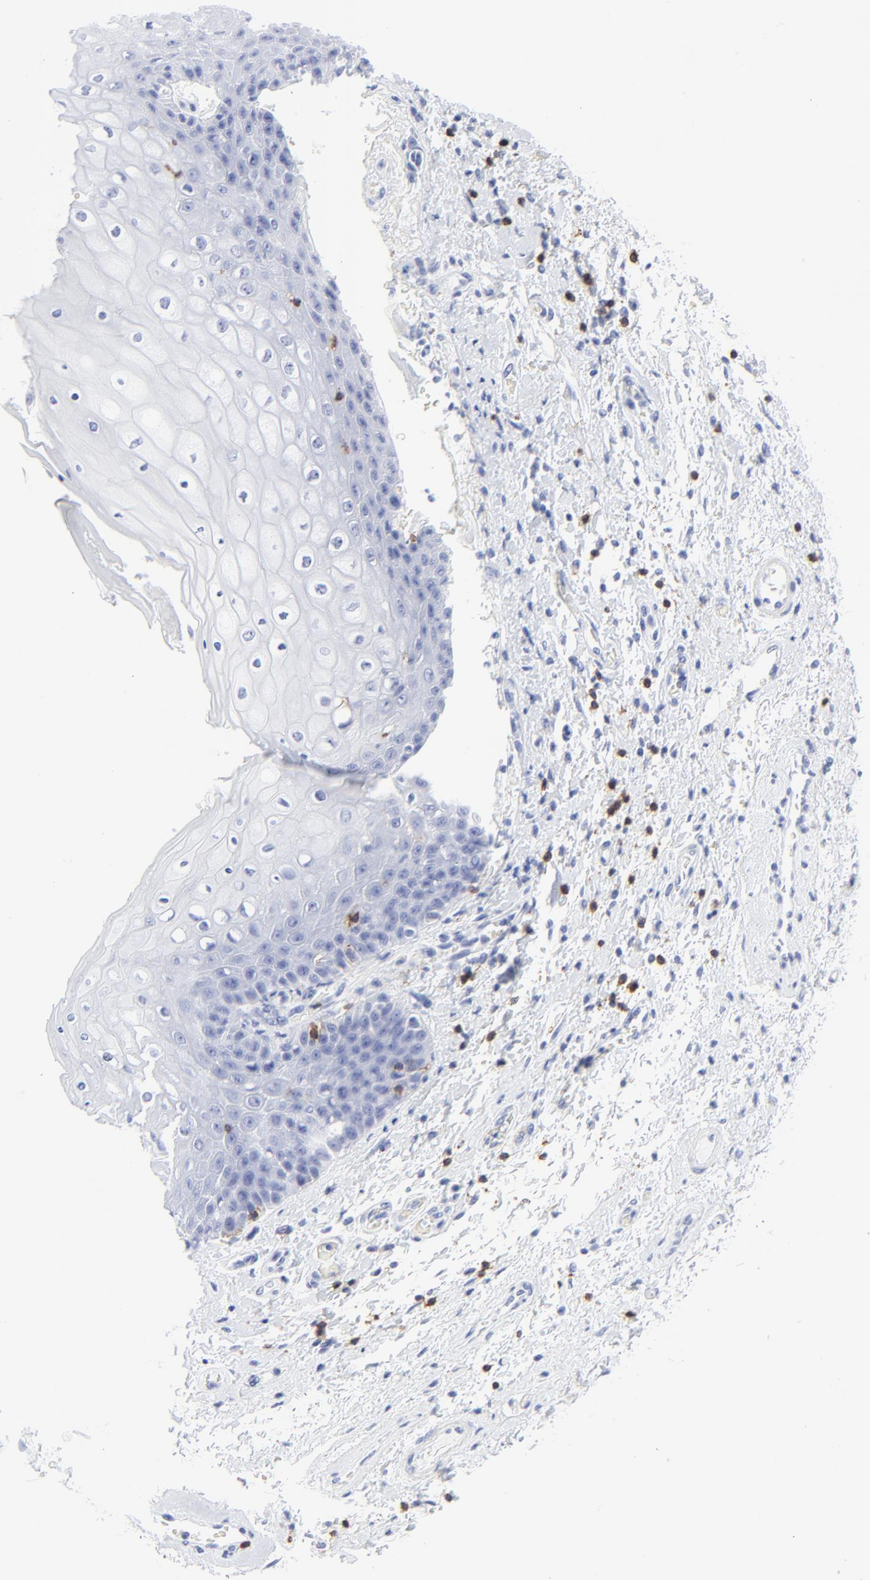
{"staining": {"intensity": "negative", "quantity": "none", "location": "none"}, "tissue": "skin", "cell_type": "Epidermal cells", "image_type": "normal", "snomed": [{"axis": "morphology", "description": "Normal tissue, NOS"}, {"axis": "topography", "description": "Anal"}], "caption": "Skin was stained to show a protein in brown. There is no significant expression in epidermal cells. (Immunohistochemistry (ihc), brightfield microscopy, high magnification).", "gene": "LCK", "patient": {"sex": "female", "age": 46}}